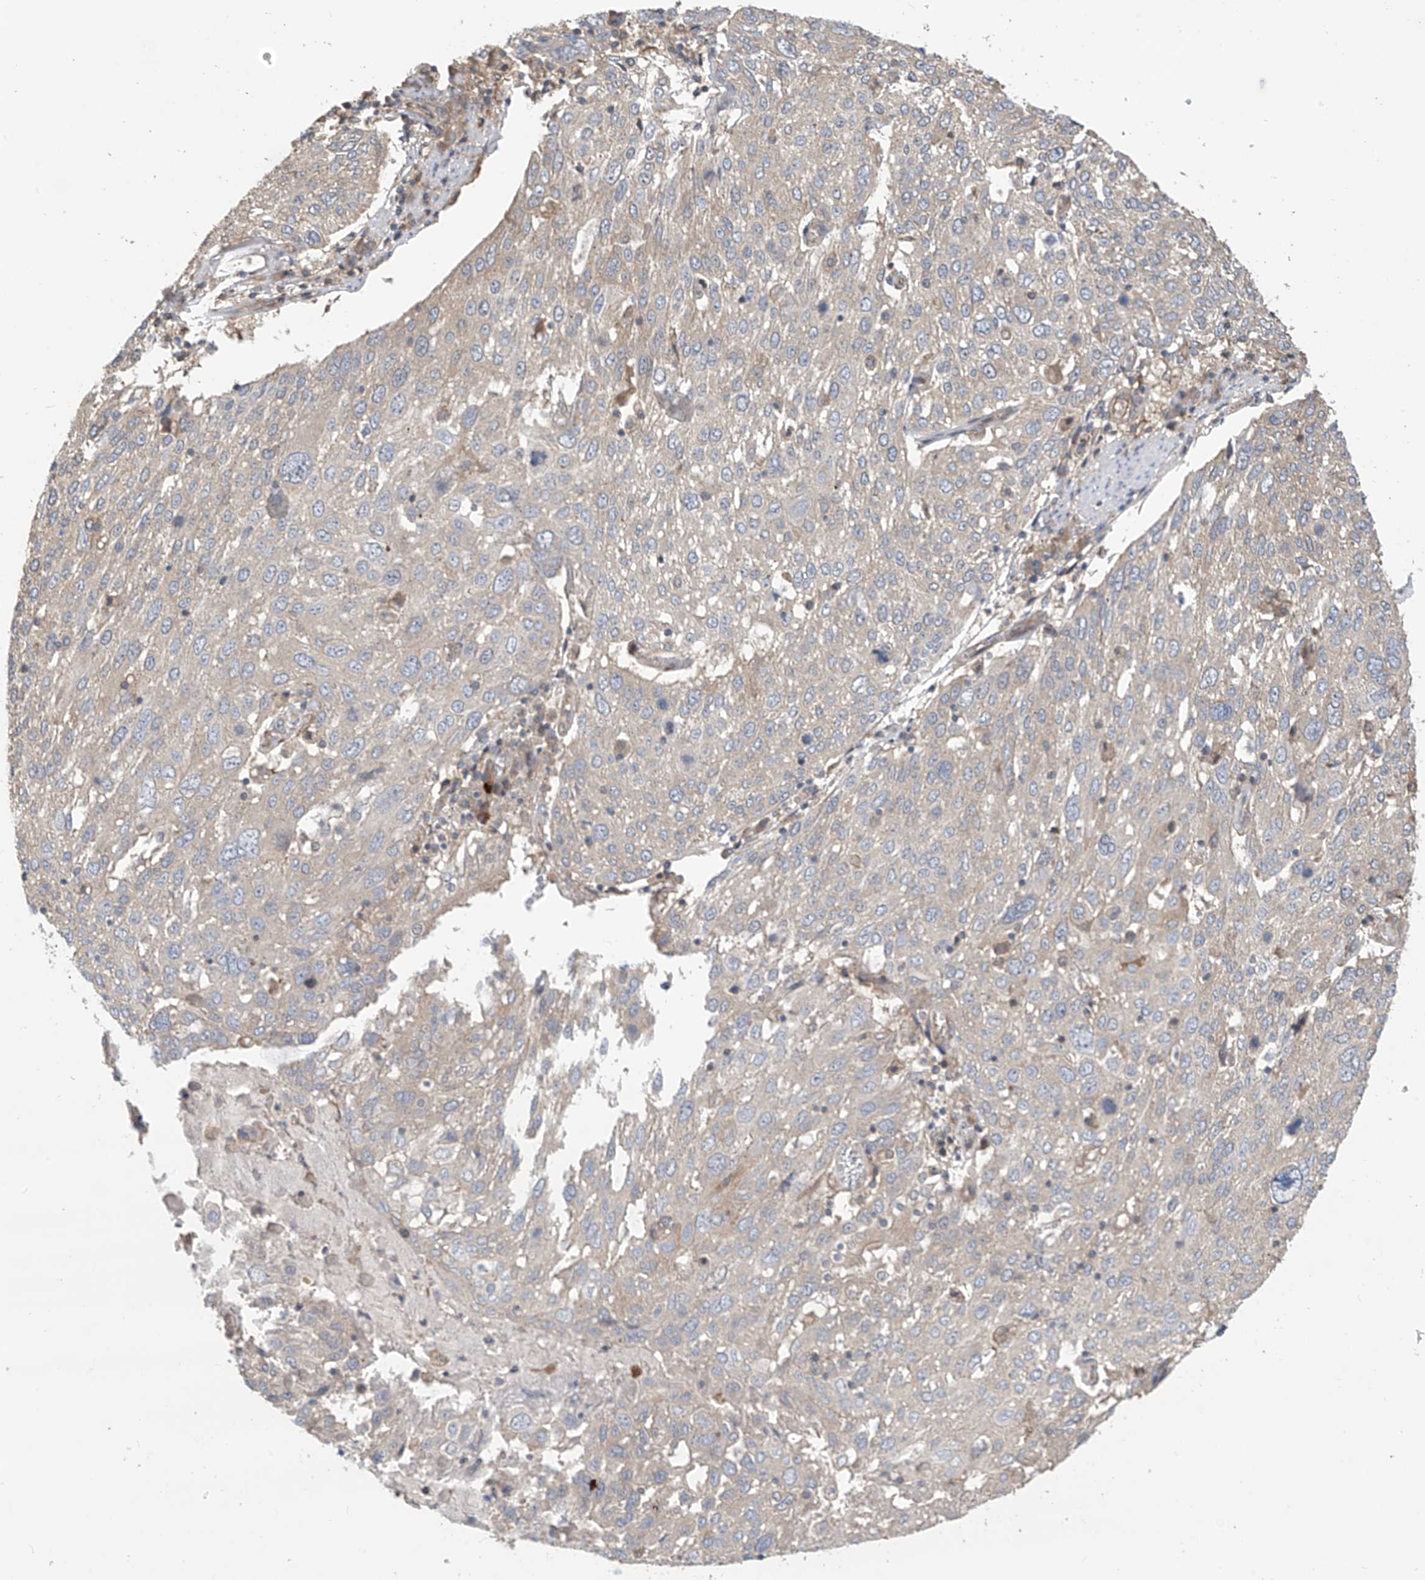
{"staining": {"intensity": "negative", "quantity": "none", "location": "none"}, "tissue": "lung cancer", "cell_type": "Tumor cells", "image_type": "cancer", "snomed": [{"axis": "morphology", "description": "Squamous cell carcinoma, NOS"}, {"axis": "topography", "description": "Lung"}], "caption": "Human squamous cell carcinoma (lung) stained for a protein using immunohistochemistry shows no staining in tumor cells.", "gene": "PHACTR4", "patient": {"sex": "male", "age": 65}}